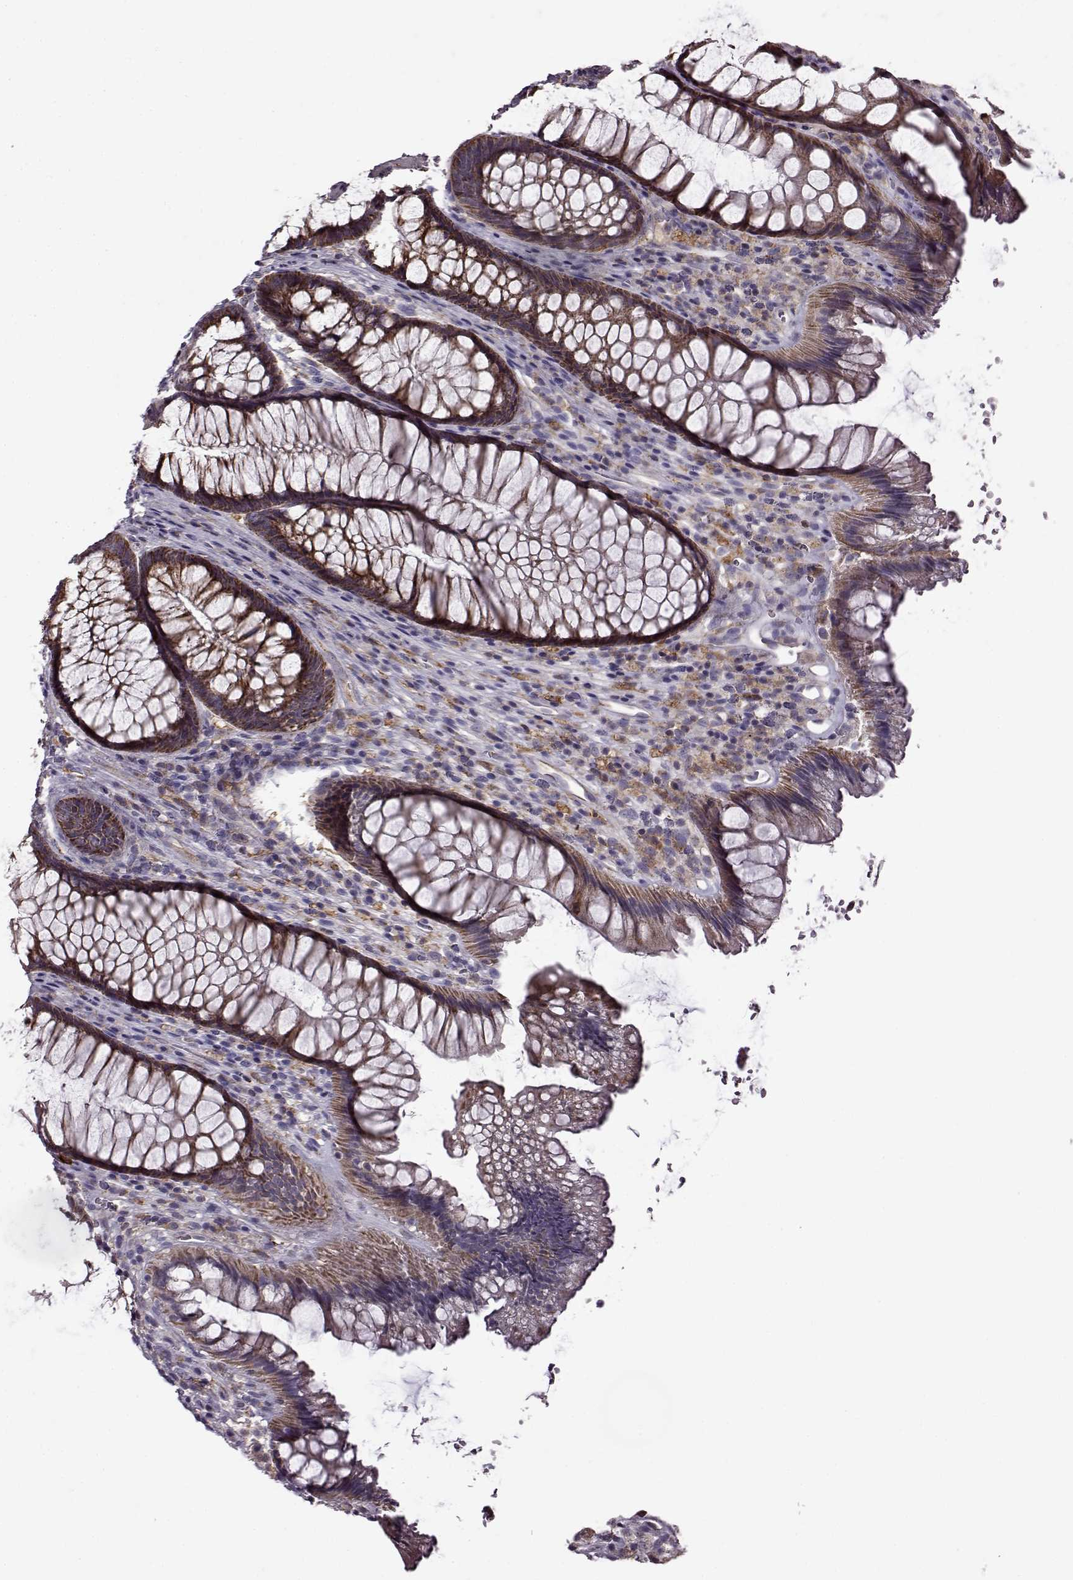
{"staining": {"intensity": "moderate", "quantity": ">75%", "location": "cytoplasmic/membranous"}, "tissue": "rectum", "cell_type": "Glandular cells", "image_type": "normal", "snomed": [{"axis": "morphology", "description": "Normal tissue, NOS"}, {"axis": "topography", "description": "Smooth muscle"}, {"axis": "topography", "description": "Rectum"}], "caption": "Rectum stained with DAB immunohistochemistry demonstrates medium levels of moderate cytoplasmic/membranous expression in about >75% of glandular cells. Using DAB (3,3'-diaminobenzidine) (brown) and hematoxylin (blue) stains, captured at high magnification using brightfield microscopy.", "gene": "MTSS1", "patient": {"sex": "male", "age": 53}}